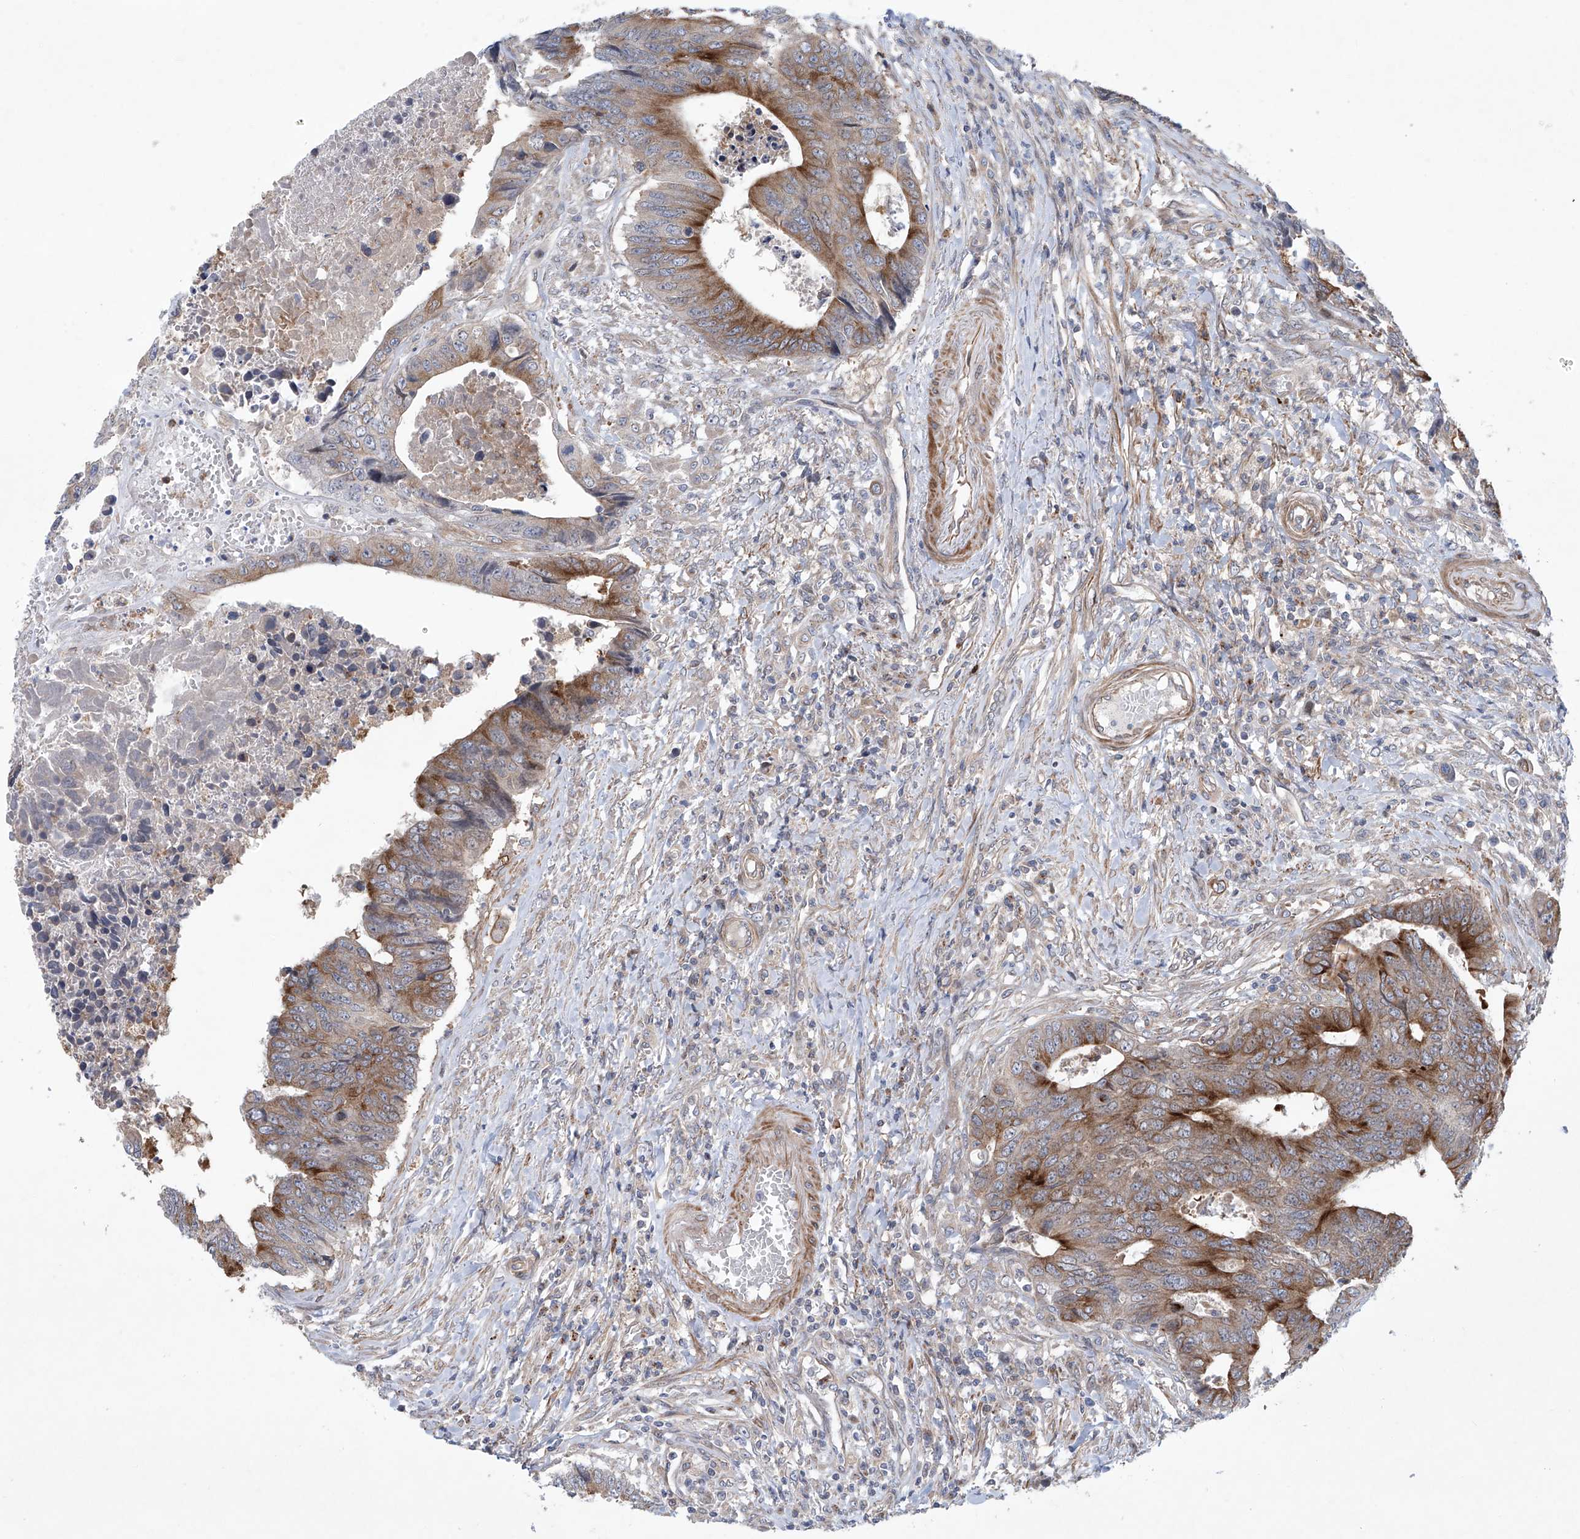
{"staining": {"intensity": "strong", "quantity": "25%-75%", "location": "cytoplasmic/membranous"}, "tissue": "colorectal cancer", "cell_type": "Tumor cells", "image_type": "cancer", "snomed": [{"axis": "morphology", "description": "Adenocarcinoma, NOS"}, {"axis": "topography", "description": "Rectum"}], "caption": "An IHC image of neoplastic tissue is shown. Protein staining in brown highlights strong cytoplasmic/membranous positivity in adenocarcinoma (colorectal) within tumor cells. (DAB (3,3'-diaminobenzidine) IHC, brown staining for protein, blue staining for nuclei).", "gene": "KLC4", "patient": {"sex": "male", "age": 84}}